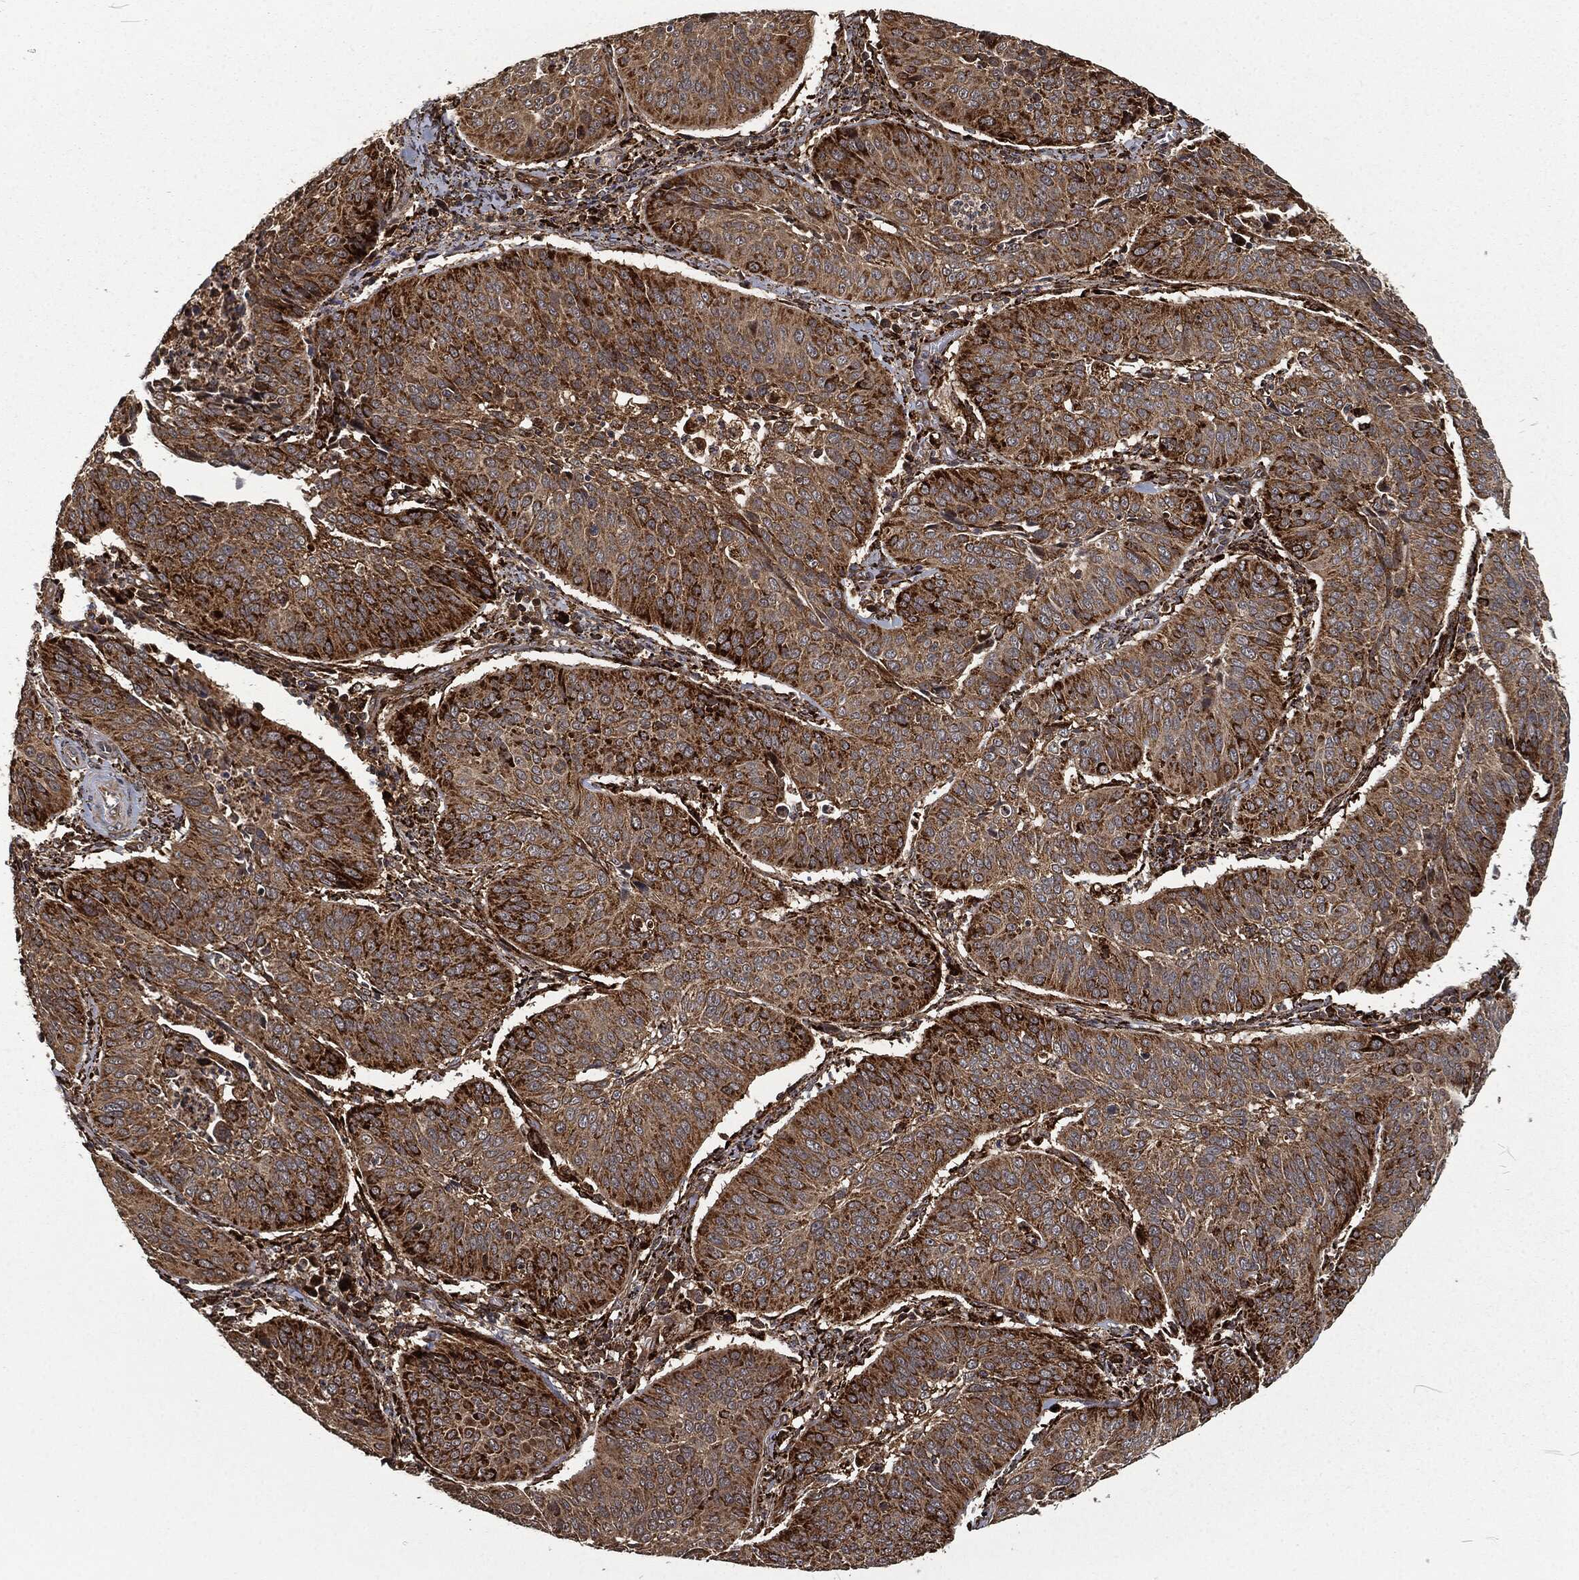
{"staining": {"intensity": "strong", "quantity": "25%-75%", "location": "cytoplasmic/membranous"}, "tissue": "cervical cancer", "cell_type": "Tumor cells", "image_type": "cancer", "snomed": [{"axis": "morphology", "description": "Normal tissue, NOS"}, {"axis": "morphology", "description": "Squamous cell carcinoma, NOS"}, {"axis": "topography", "description": "Cervix"}], "caption": "About 25%-75% of tumor cells in squamous cell carcinoma (cervical) exhibit strong cytoplasmic/membranous protein expression as visualized by brown immunohistochemical staining.", "gene": "RFTN1", "patient": {"sex": "female", "age": 39}}